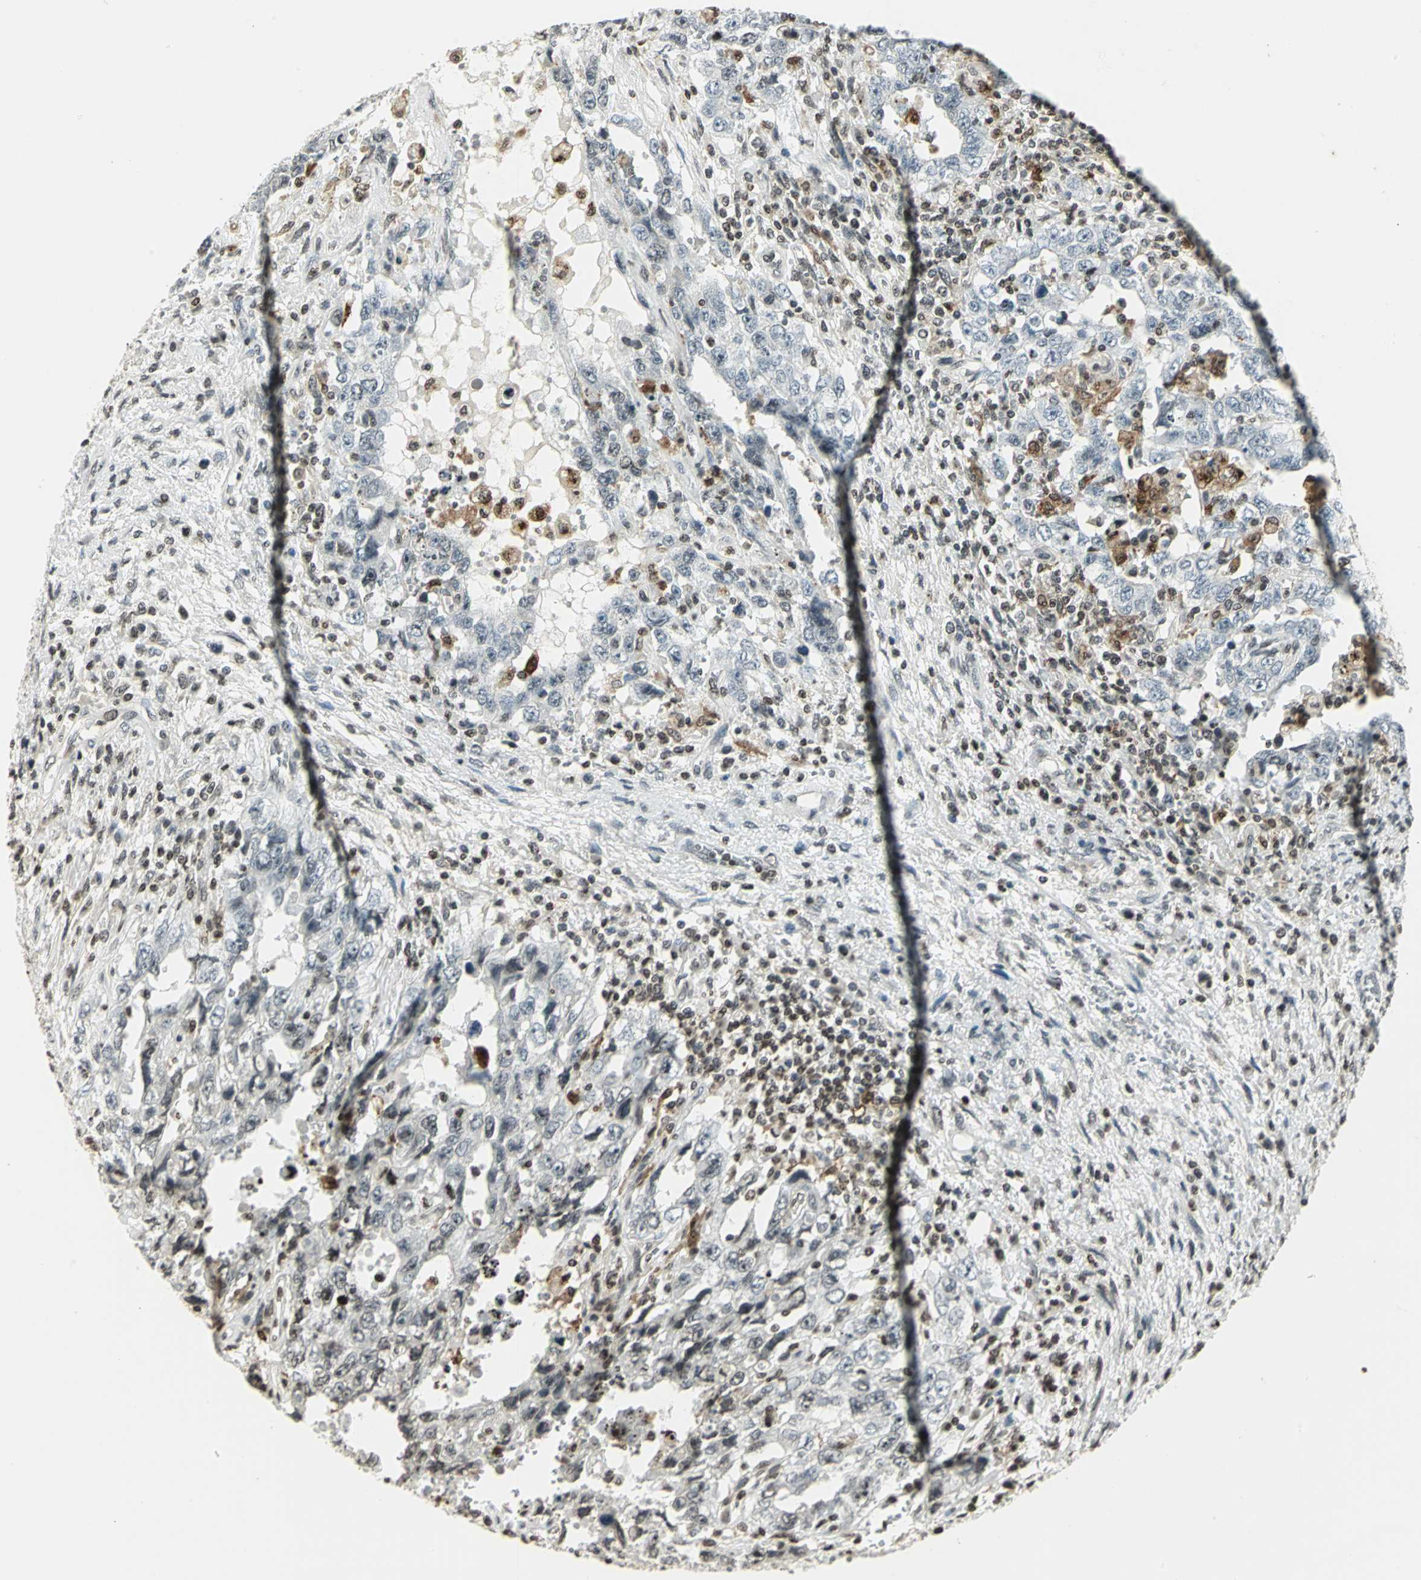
{"staining": {"intensity": "negative", "quantity": "none", "location": "none"}, "tissue": "testis cancer", "cell_type": "Tumor cells", "image_type": "cancer", "snomed": [{"axis": "morphology", "description": "Carcinoma, Embryonal, NOS"}, {"axis": "topography", "description": "Testis"}], "caption": "Tumor cells are negative for protein expression in human testis embryonal carcinoma.", "gene": "LGALS3", "patient": {"sex": "male", "age": 26}}